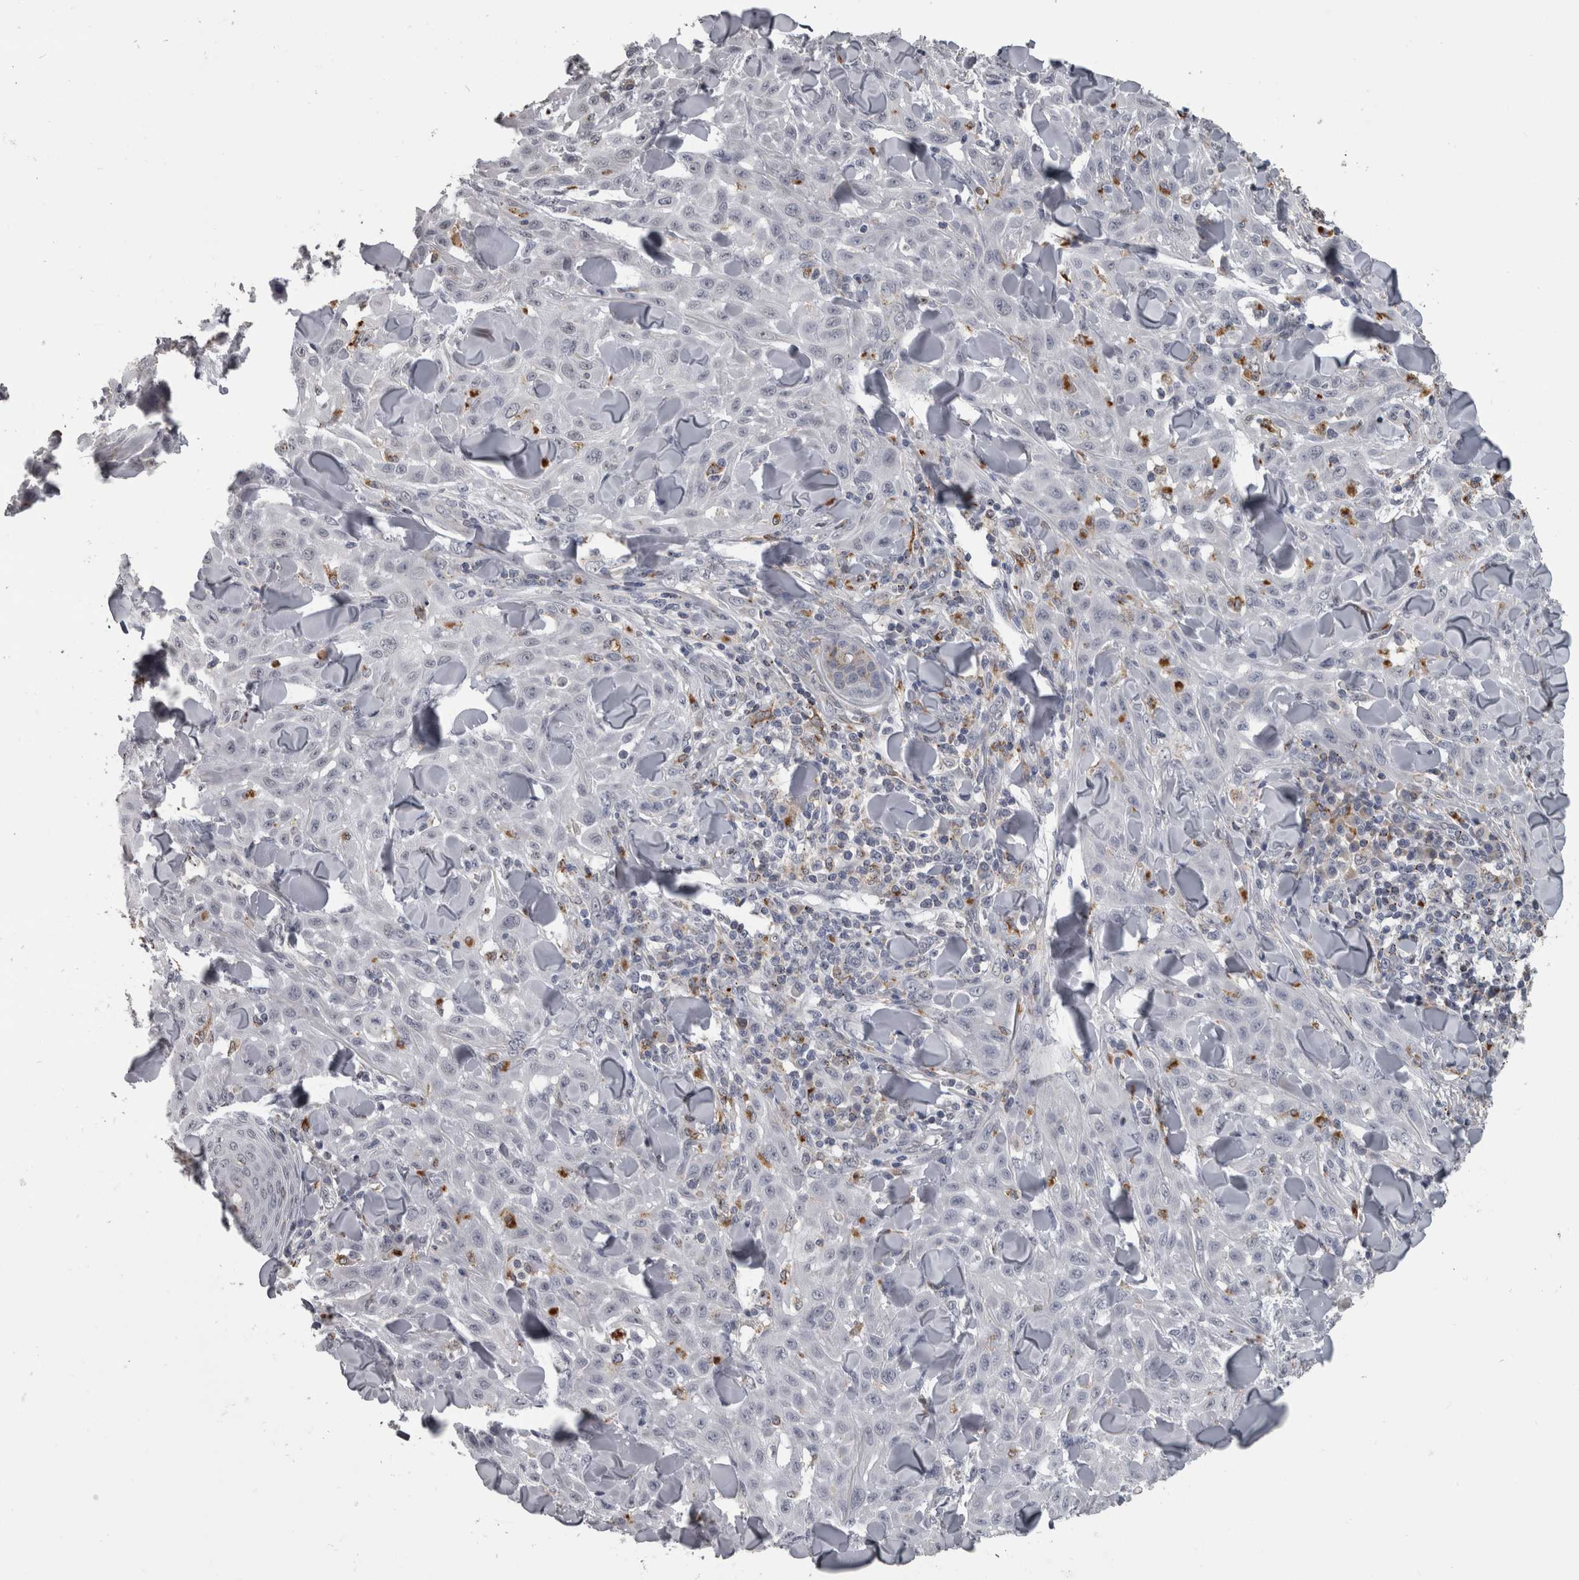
{"staining": {"intensity": "negative", "quantity": "none", "location": "none"}, "tissue": "skin cancer", "cell_type": "Tumor cells", "image_type": "cancer", "snomed": [{"axis": "morphology", "description": "Squamous cell carcinoma, NOS"}, {"axis": "topography", "description": "Skin"}], "caption": "Protein analysis of skin cancer shows no significant staining in tumor cells.", "gene": "NAAA", "patient": {"sex": "male", "age": 24}}